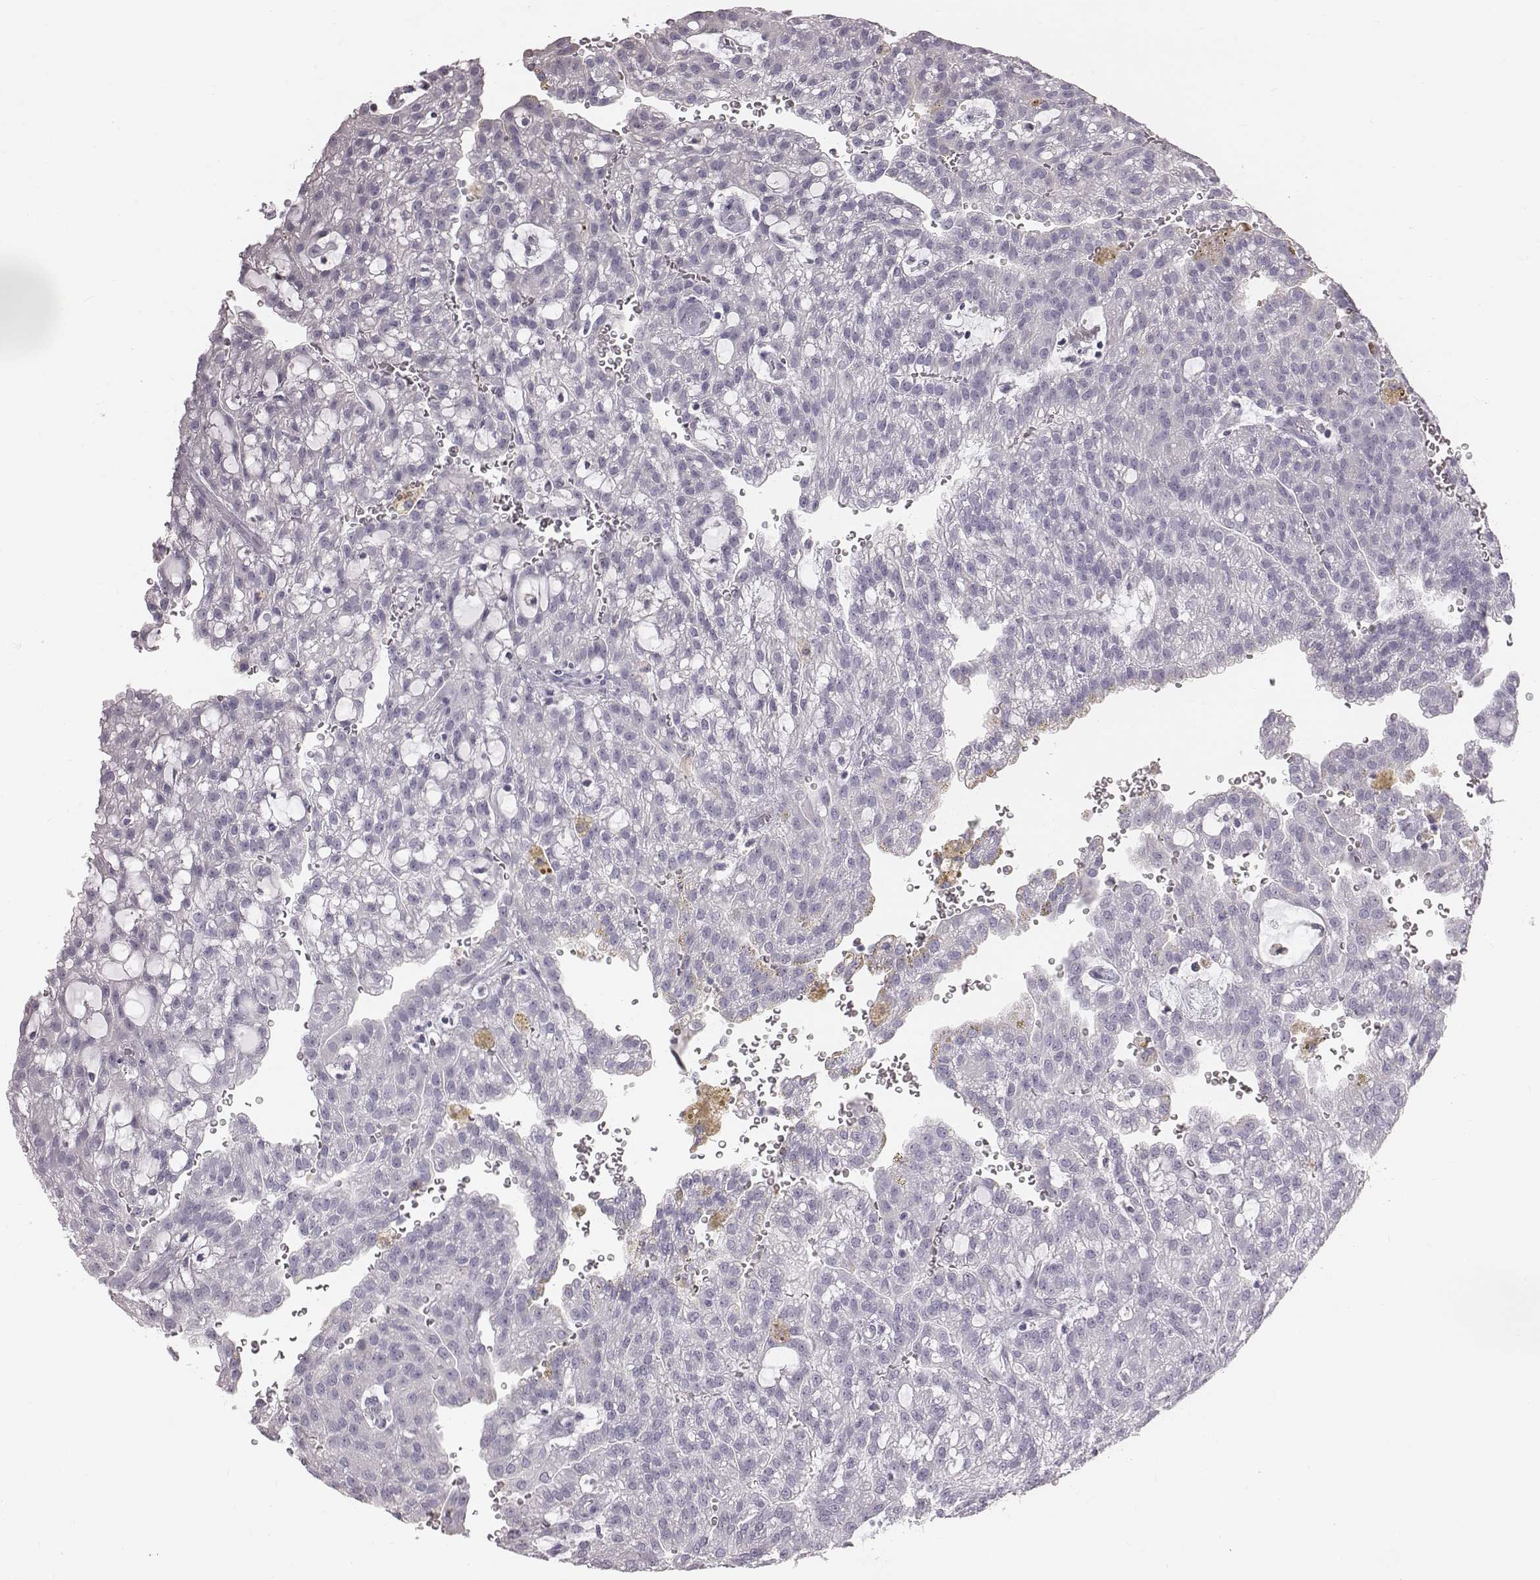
{"staining": {"intensity": "negative", "quantity": "none", "location": "none"}, "tissue": "renal cancer", "cell_type": "Tumor cells", "image_type": "cancer", "snomed": [{"axis": "morphology", "description": "Adenocarcinoma, NOS"}, {"axis": "topography", "description": "Kidney"}], "caption": "Renal cancer was stained to show a protein in brown. There is no significant expression in tumor cells. (Immunohistochemistry (ihc), brightfield microscopy, high magnification).", "gene": "C6orf58", "patient": {"sex": "male", "age": 63}}